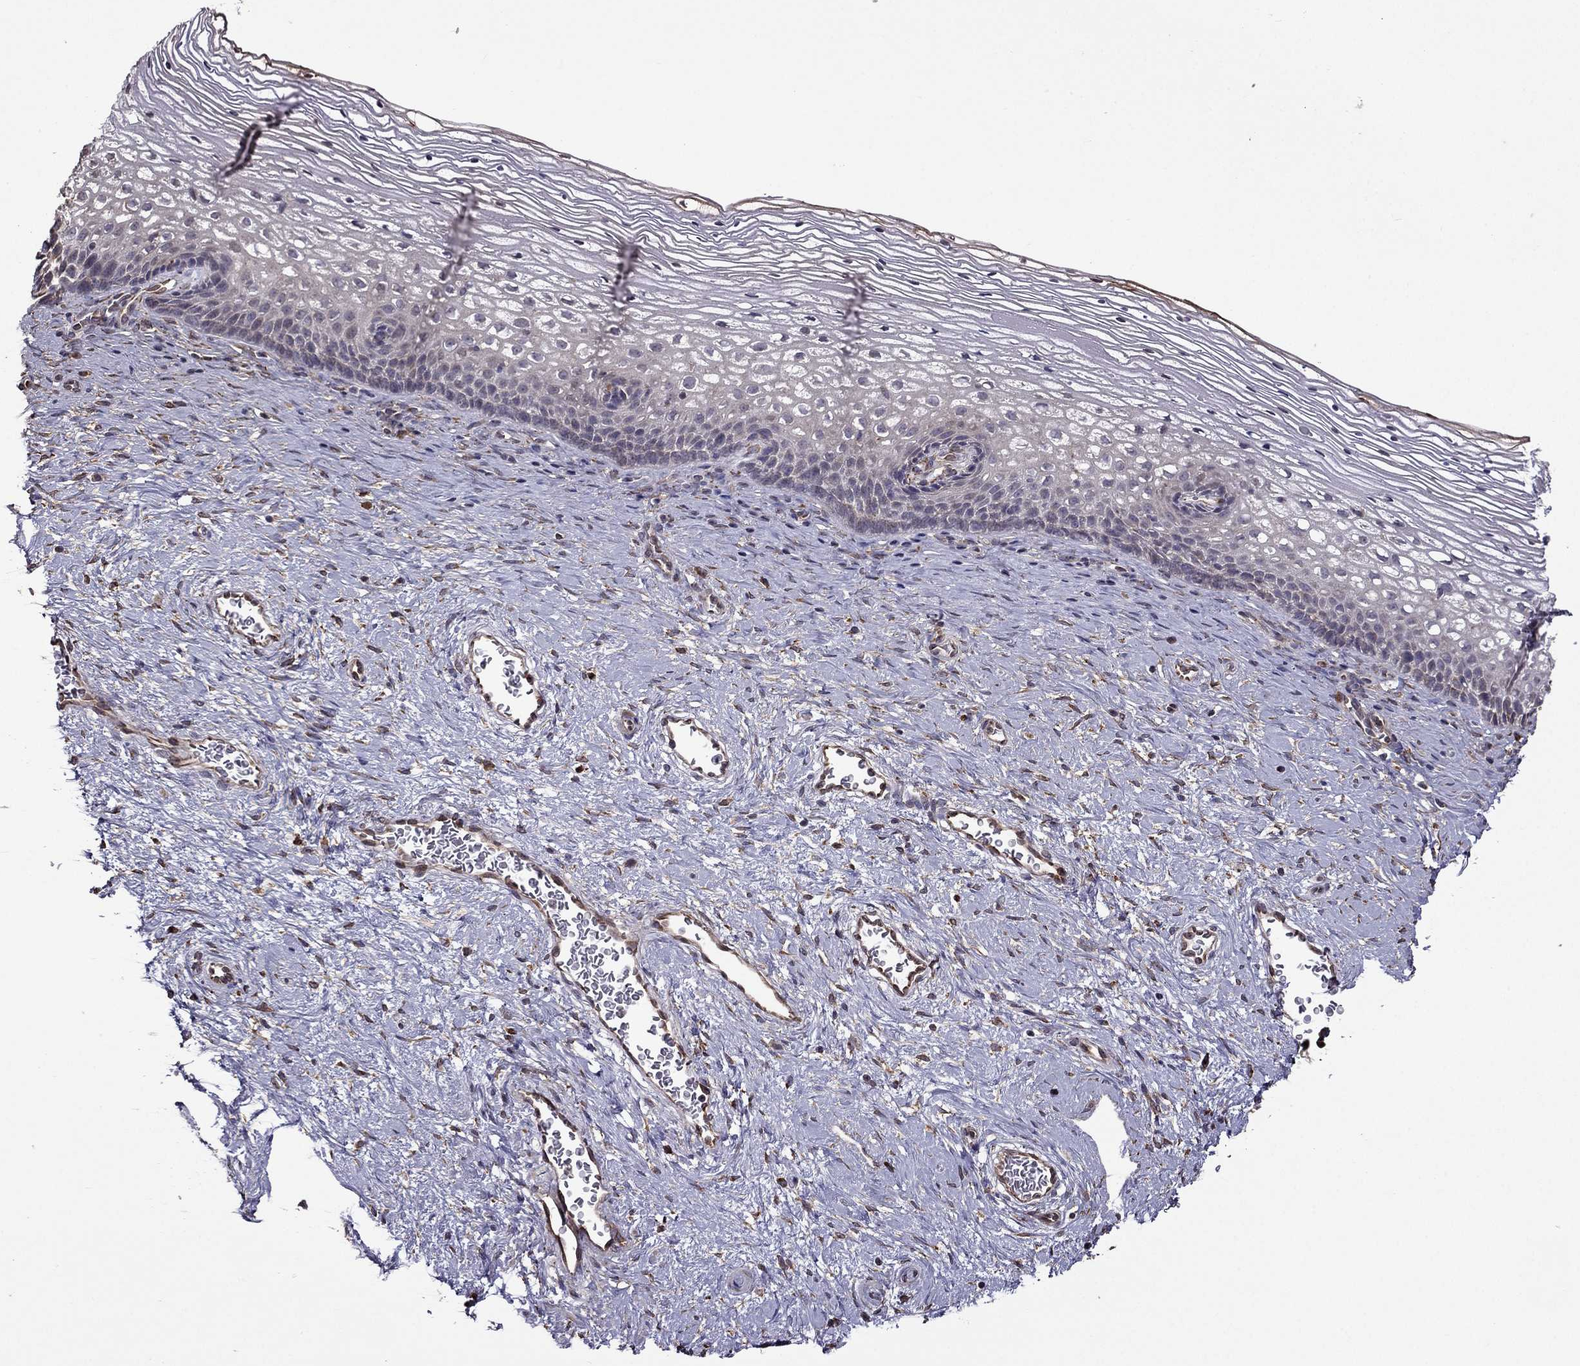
{"staining": {"intensity": "weak", "quantity": ">75%", "location": "cytoplasmic/membranous"}, "tissue": "cervix", "cell_type": "Glandular cells", "image_type": "normal", "snomed": [{"axis": "morphology", "description": "Normal tissue, NOS"}, {"axis": "topography", "description": "Cervix"}], "caption": "This histopathology image displays immunohistochemistry (IHC) staining of benign cervix, with low weak cytoplasmic/membranous expression in approximately >75% of glandular cells.", "gene": "IKBIP", "patient": {"sex": "female", "age": 34}}